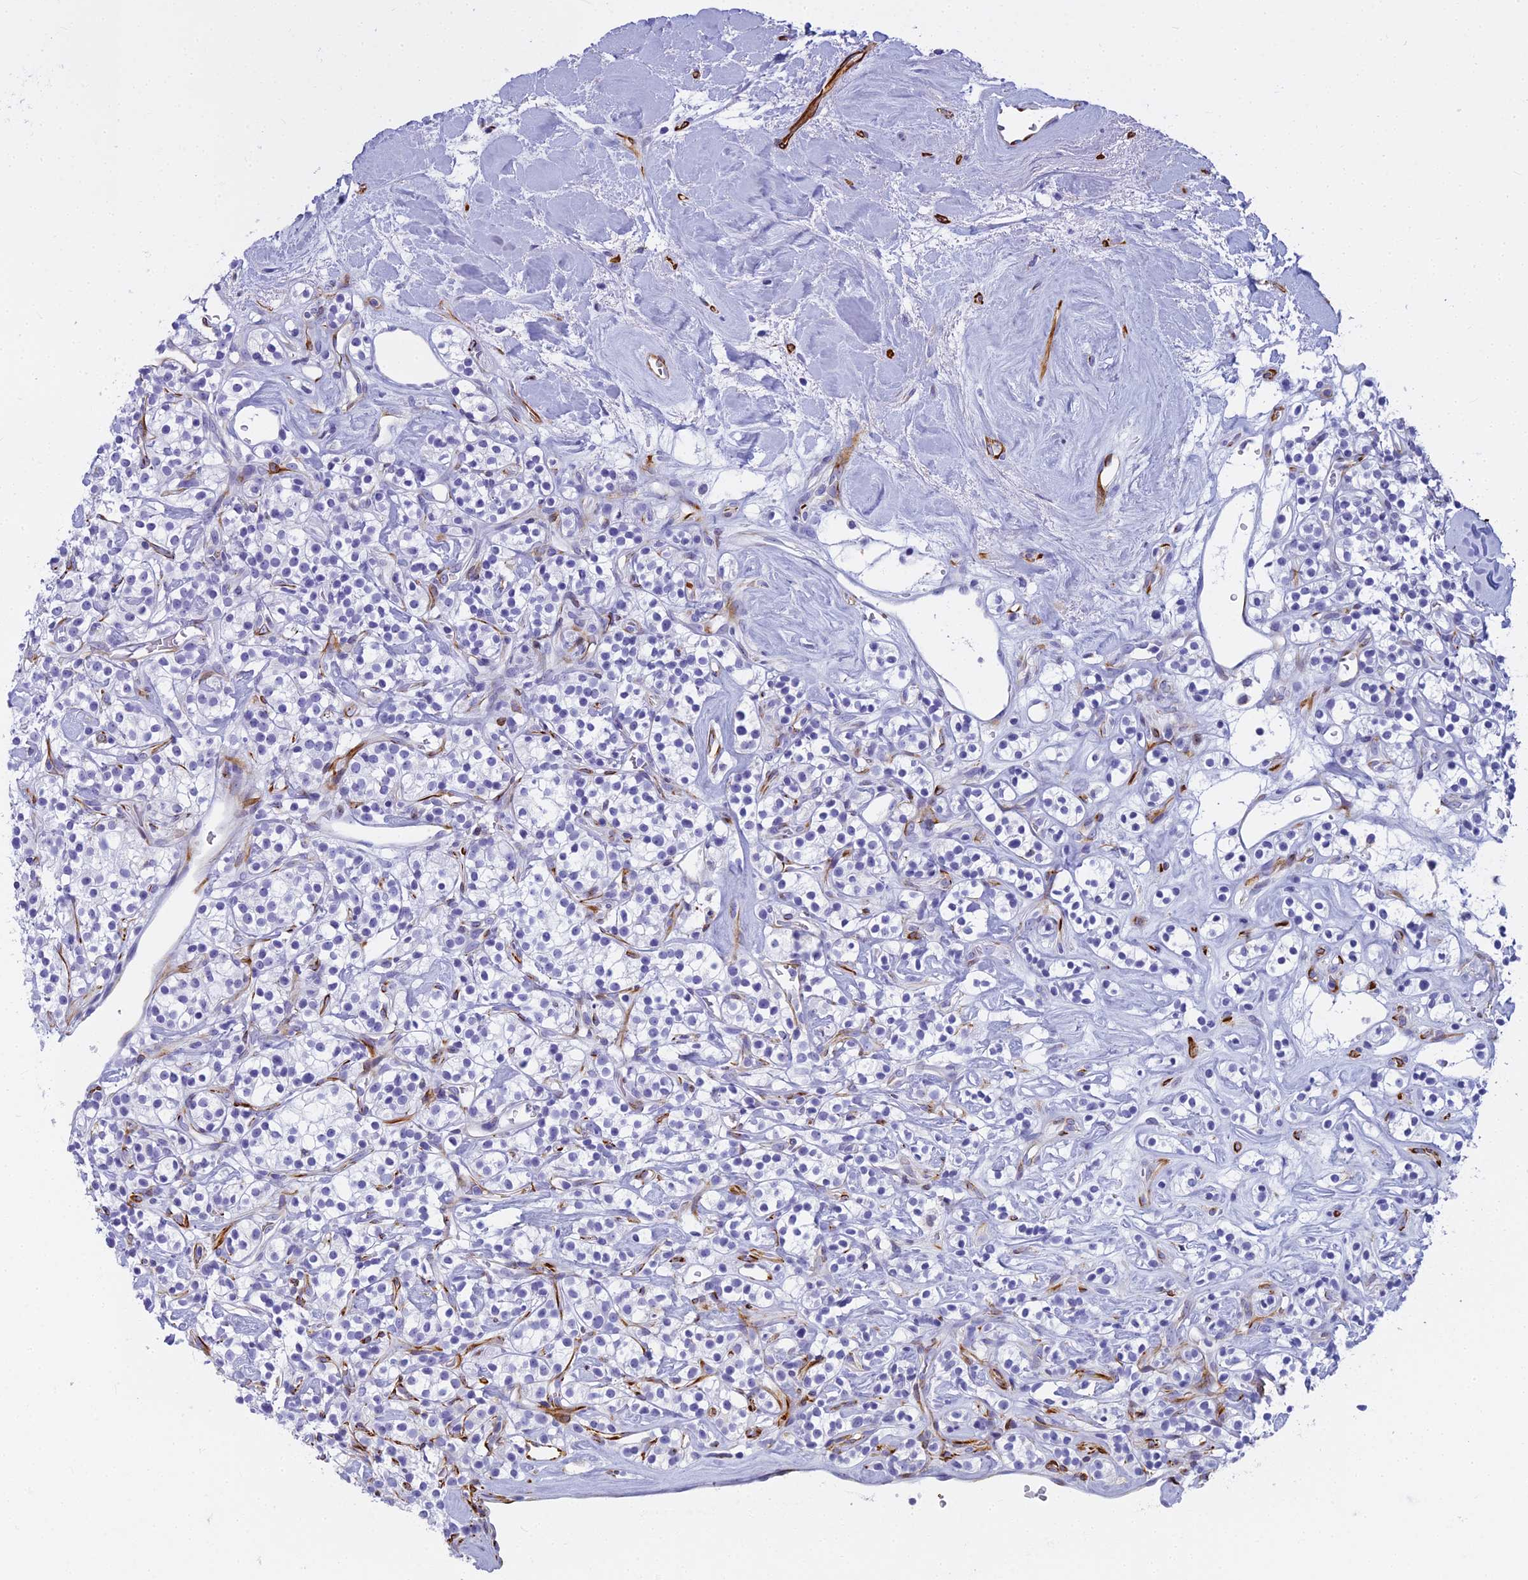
{"staining": {"intensity": "negative", "quantity": "none", "location": "none"}, "tissue": "renal cancer", "cell_type": "Tumor cells", "image_type": "cancer", "snomed": [{"axis": "morphology", "description": "Adenocarcinoma, NOS"}, {"axis": "topography", "description": "Kidney"}], "caption": "High power microscopy photomicrograph of an IHC micrograph of renal cancer, revealing no significant expression in tumor cells.", "gene": "EVI2A", "patient": {"sex": "male", "age": 77}}